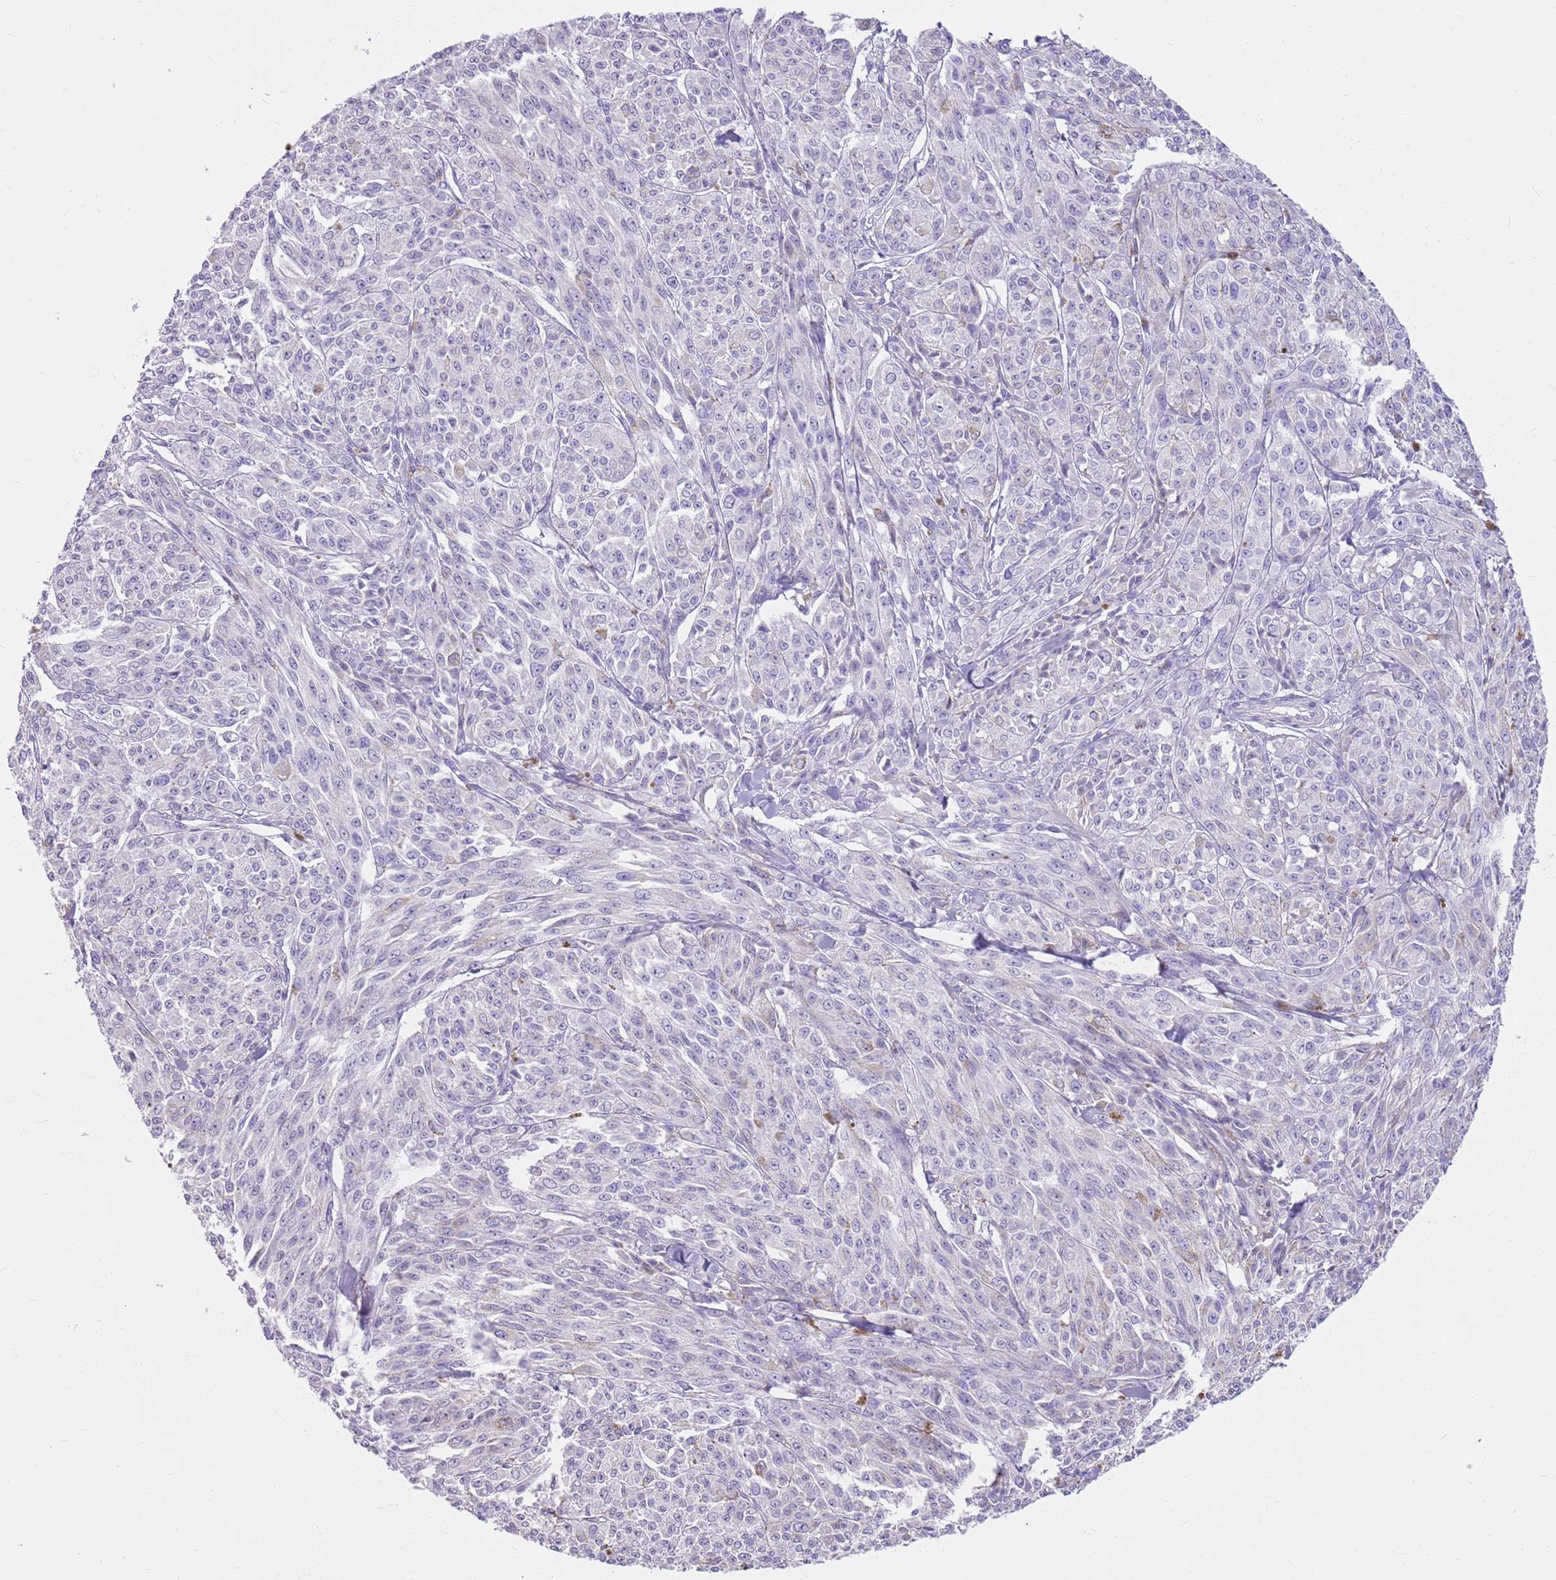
{"staining": {"intensity": "negative", "quantity": "none", "location": "none"}, "tissue": "melanoma", "cell_type": "Tumor cells", "image_type": "cancer", "snomed": [{"axis": "morphology", "description": "Malignant melanoma, NOS"}, {"axis": "topography", "description": "Skin"}], "caption": "Human malignant melanoma stained for a protein using IHC displays no expression in tumor cells.", "gene": "CNPPD1", "patient": {"sex": "female", "age": 52}}